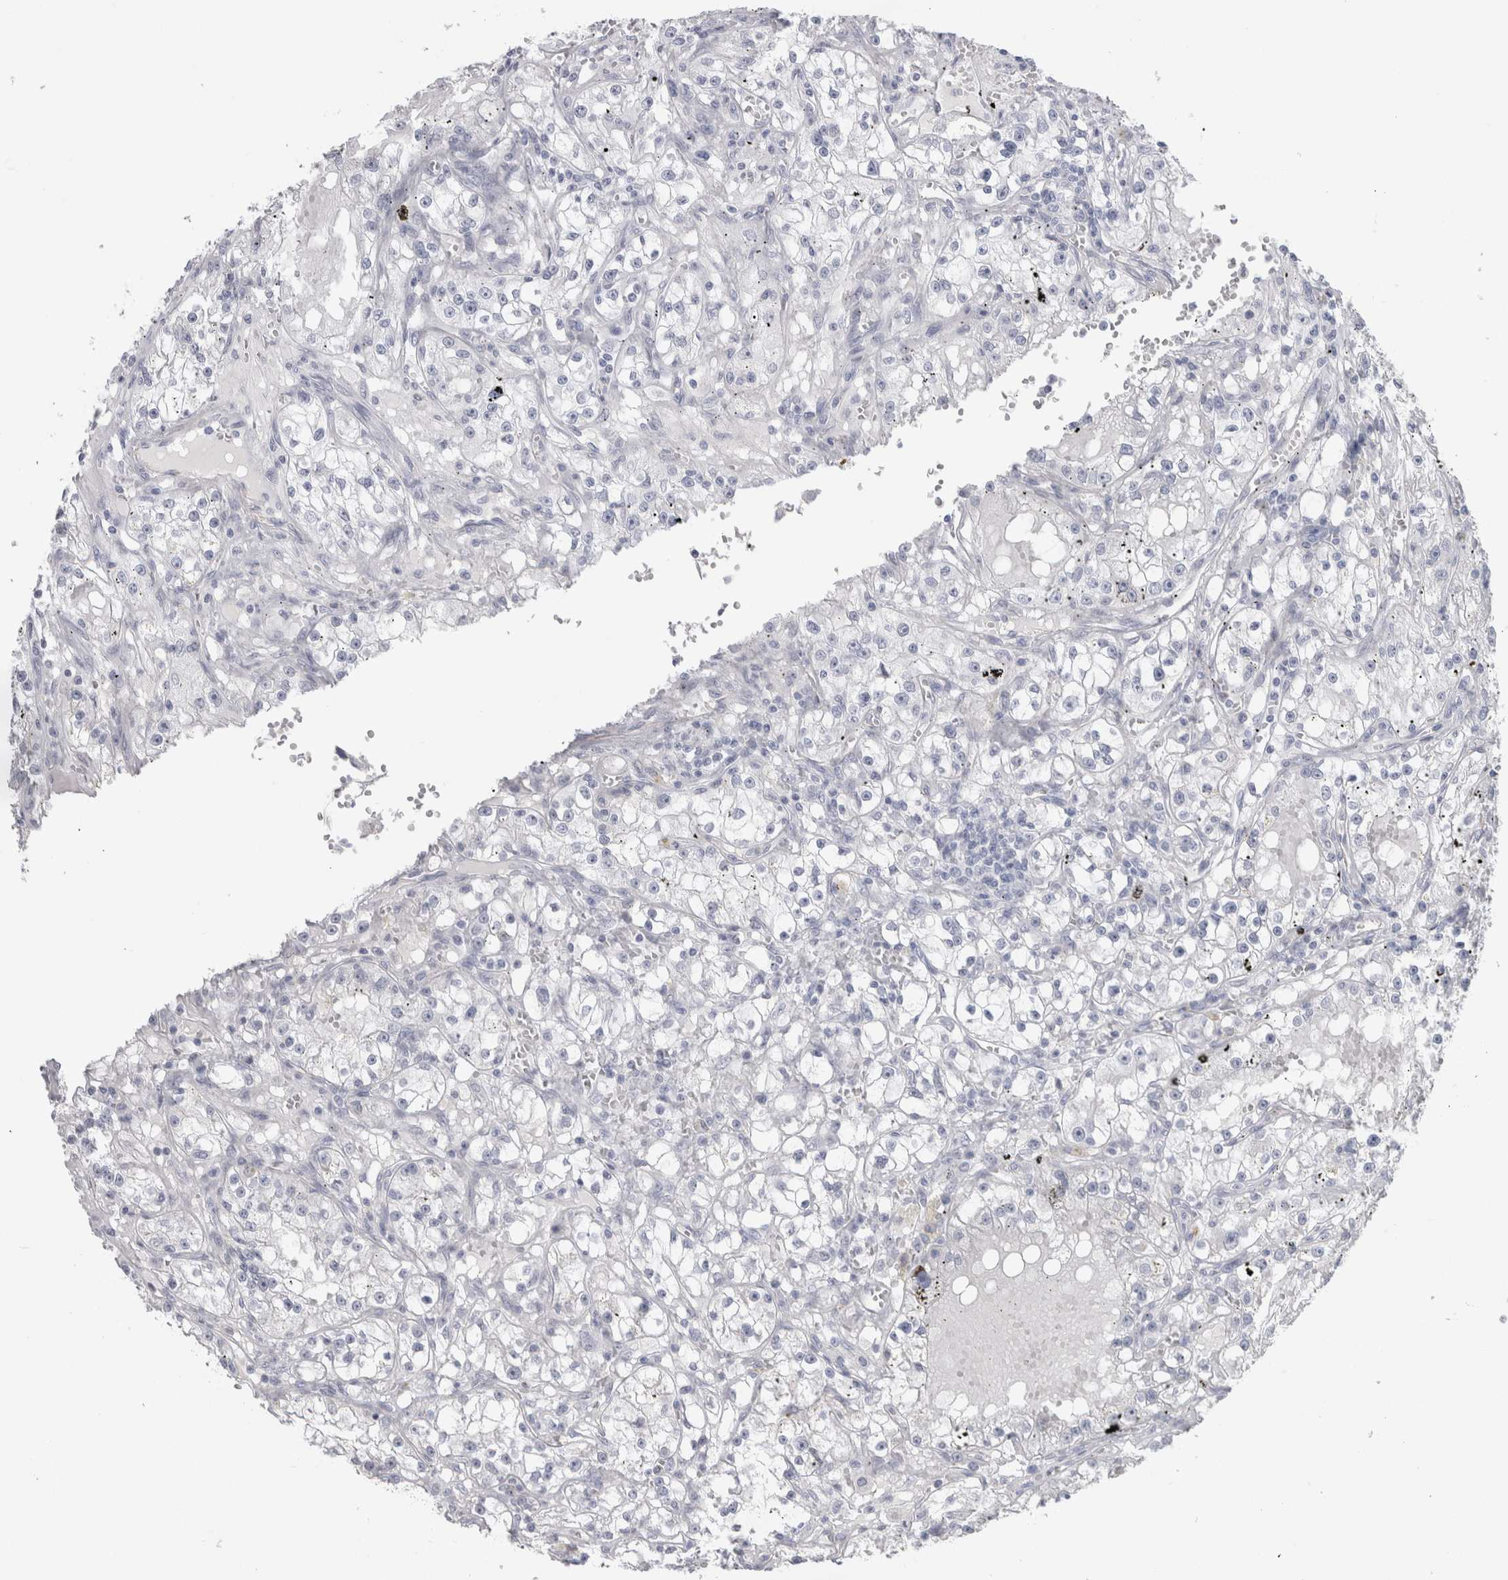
{"staining": {"intensity": "negative", "quantity": "none", "location": "none"}, "tissue": "renal cancer", "cell_type": "Tumor cells", "image_type": "cancer", "snomed": [{"axis": "morphology", "description": "Adenocarcinoma, NOS"}, {"axis": "topography", "description": "Kidney"}], "caption": "Immunohistochemical staining of human renal cancer (adenocarcinoma) demonstrates no significant expression in tumor cells. (DAB (3,3'-diaminobenzidine) IHC visualized using brightfield microscopy, high magnification).", "gene": "CDH17", "patient": {"sex": "male", "age": 56}}